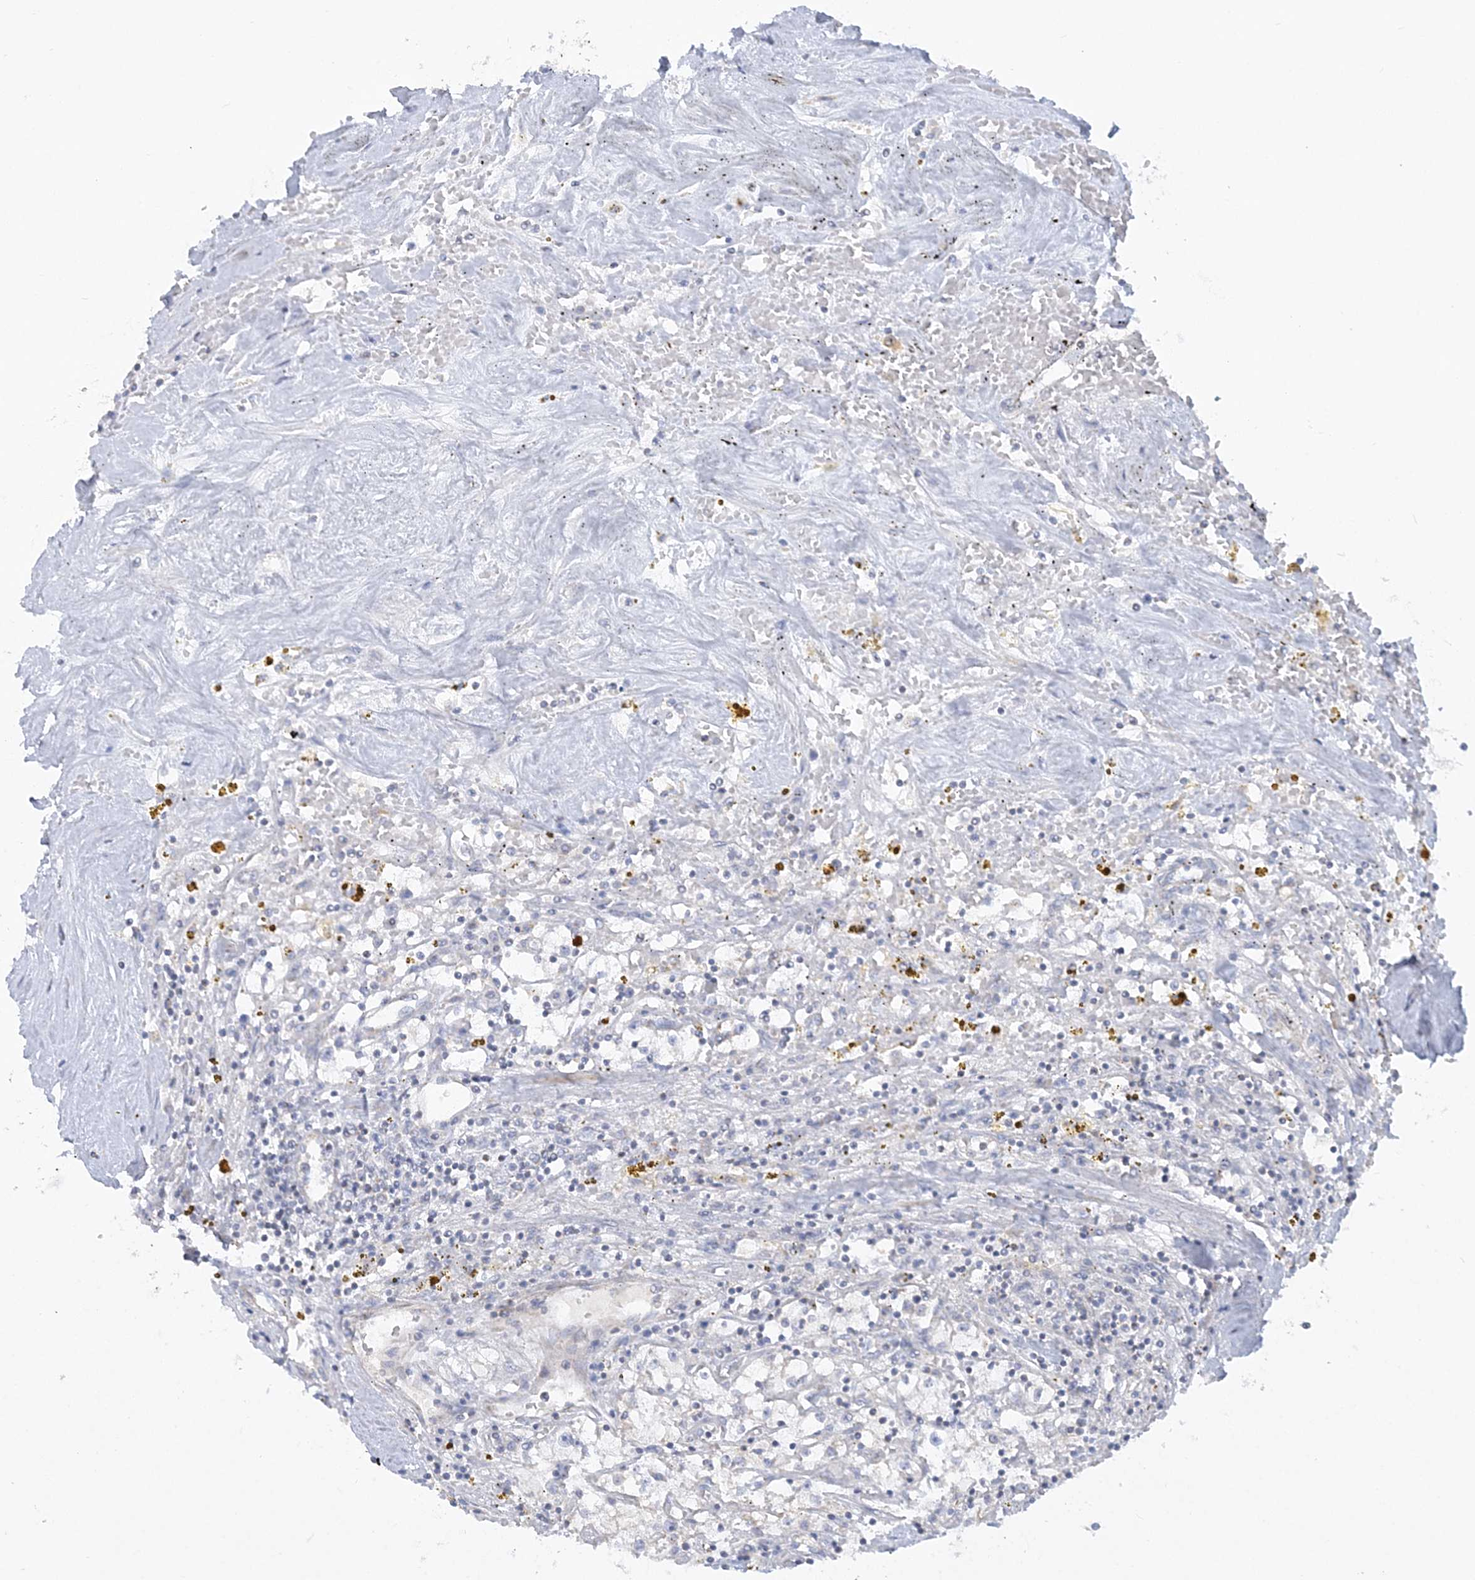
{"staining": {"intensity": "negative", "quantity": "none", "location": "none"}, "tissue": "renal cancer", "cell_type": "Tumor cells", "image_type": "cancer", "snomed": [{"axis": "morphology", "description": "Adenocarcinoma, NOS"}, {"axis": "topography", "description": "Kidney"}], "caption": "Immunohistochemistry (IHC) of human adenocarcinoma (renal) exhibits no staining in tumor cells. The staining is performed using DAB (3,3'-diaminobenzidine) brown chromogen with nuclei counter-stained in using hematoxylin.", "gene": "TBC1D14", "patient": {"sex": "male", "age": 56}}